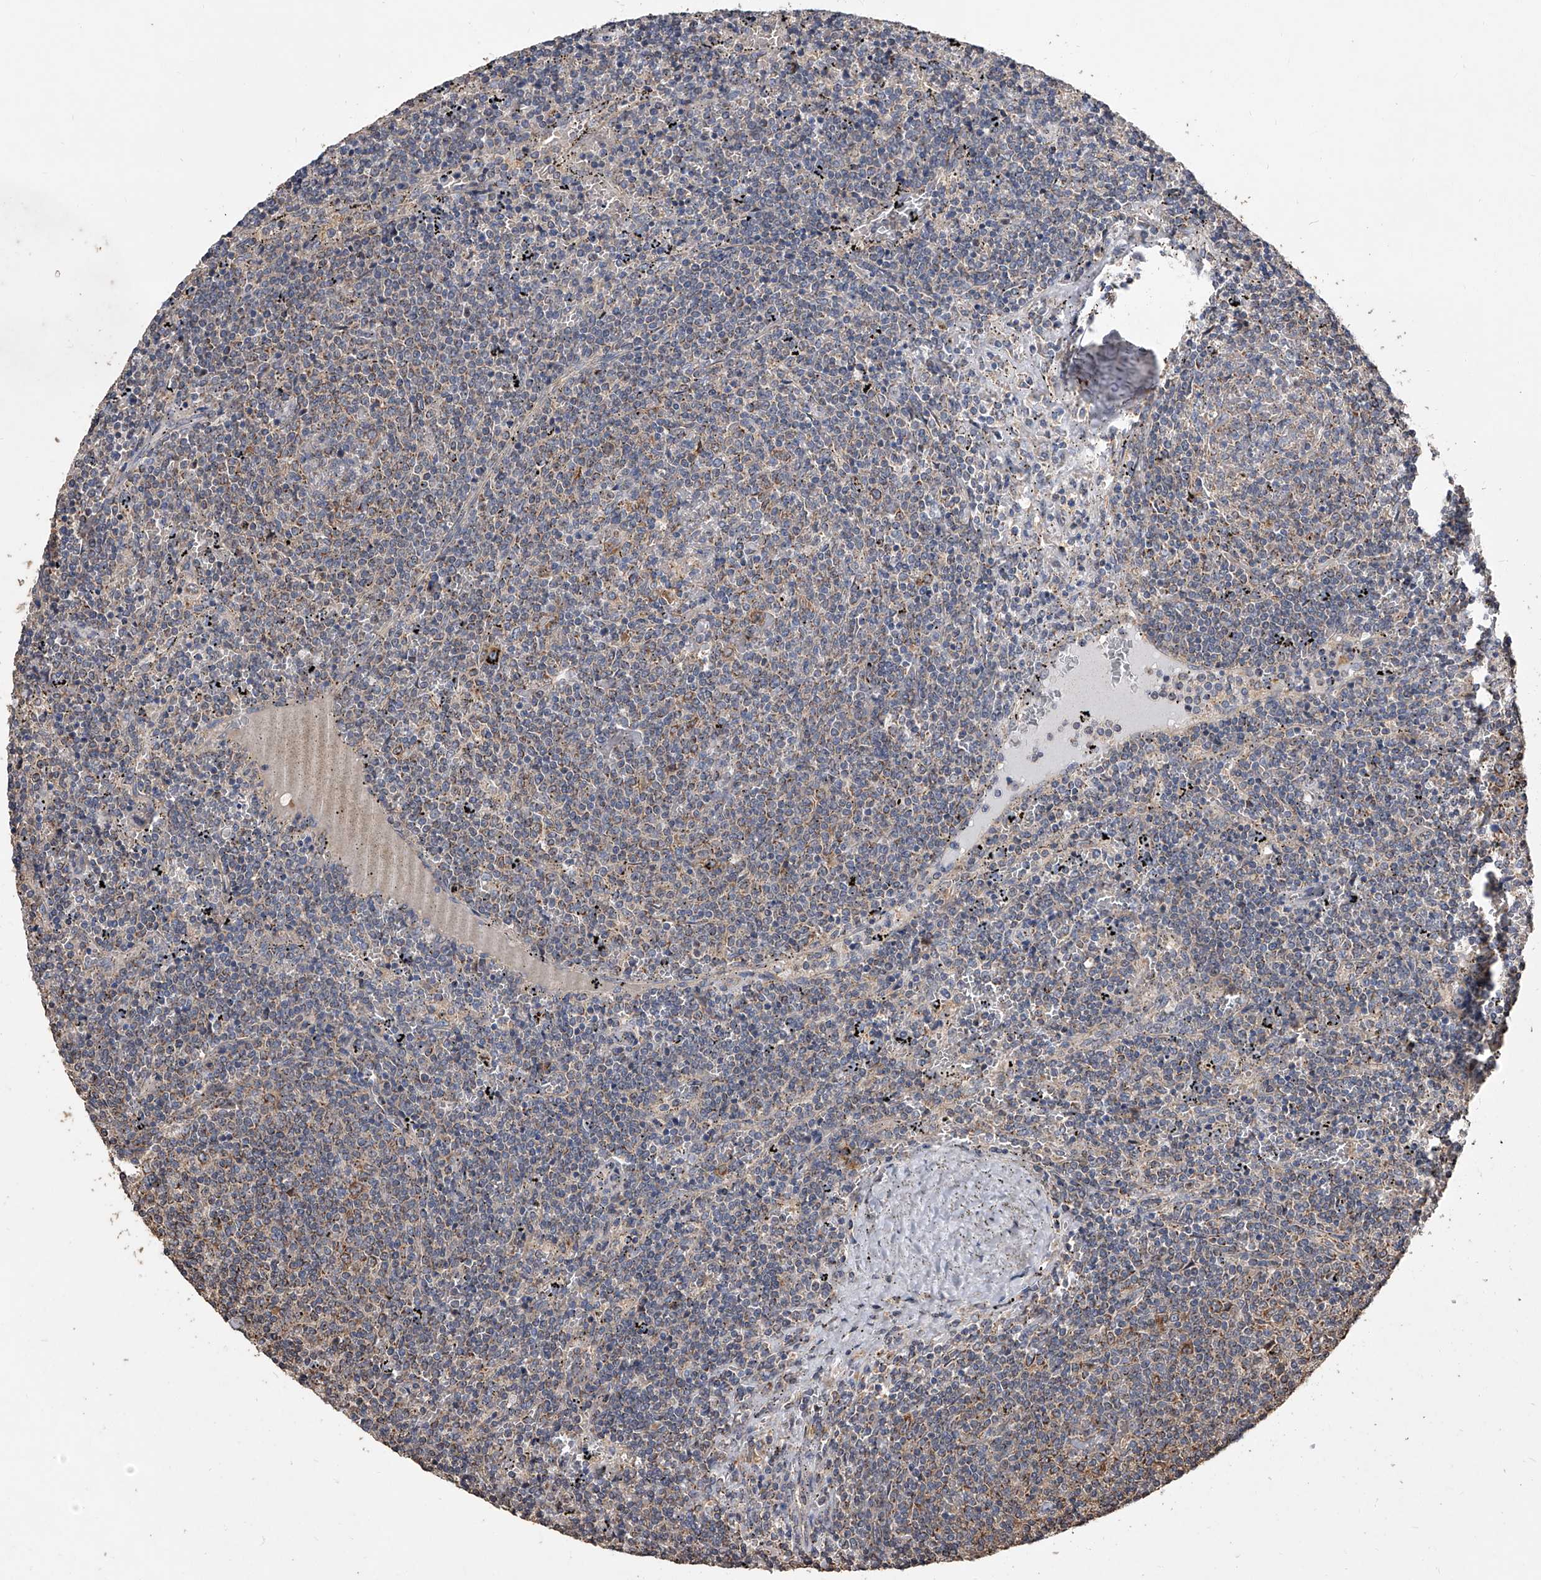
{"staining": {"intensity": "moderate", "quantity": "25%-75%", "location": "cytoplasmic/membranous"}, "tissue": "lymphoma", "cell_type": "Tumor cells", "image_type": "cancer", "snomed": [{"axis": "morphology", "description": "Malignant lymphoma, non-Hodgkin's type, Low grade"}, {"axis": "topography", "description": "Spleen"}], "caption": "A medium amount of moderate cytoplasmic/membranous staining is present in about 25%-75% of tumor cells in lymphoma tissue.", "gene": "LTV1", "patient": {"sex": "female", "age": 50}}